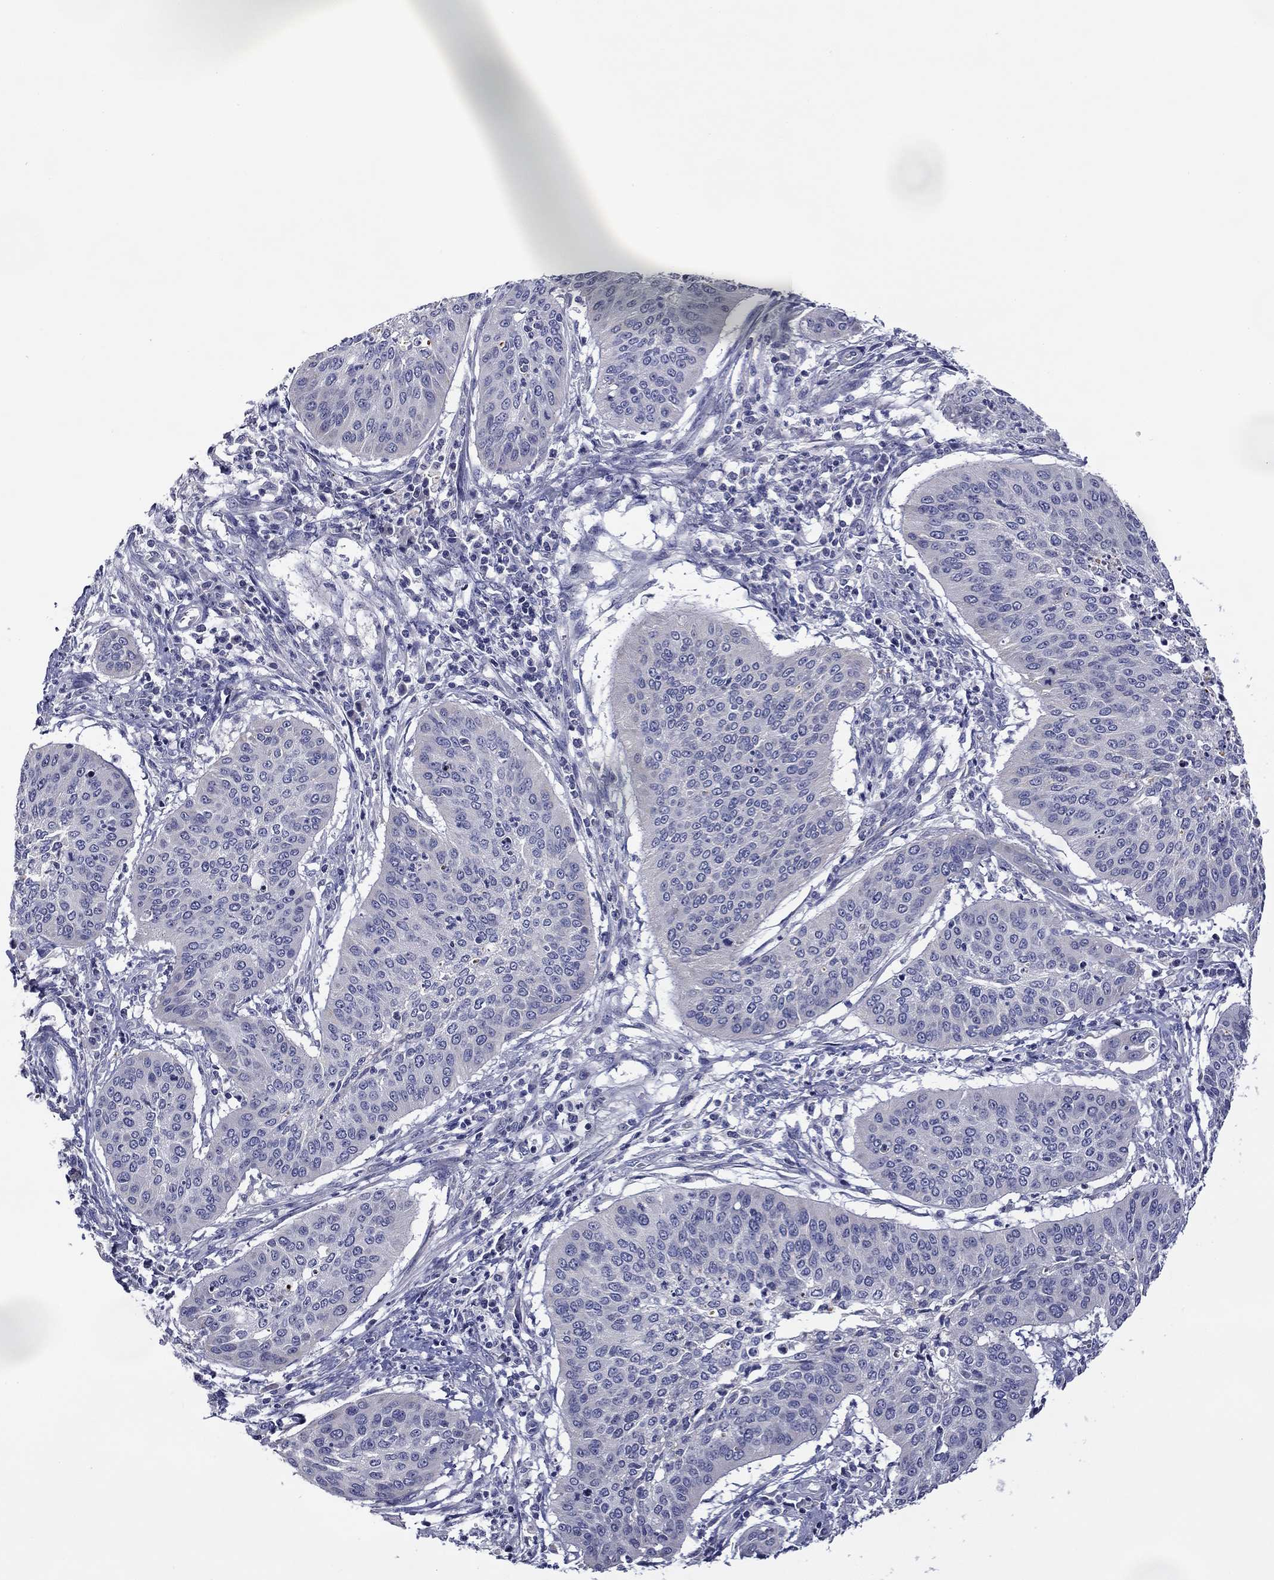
{"staining": {"intensity": "negative", "quantity": "none", "location": "none"}, "tissue": "cervical cancer", "cell_type": "Tumor cells", "image_type": "cancer", "snomed": [{"axis": "morphology", "description": "Normal tissue, NOS"}, {"axis": "morphology", "description": "Squamous cell carcinoma, NOS"}, {"axis": "topography", "description": "Cervix"}], "caption": "A high-resolution histopathology image shows immunohistochemistry staining of squamous cell carcinoma (cervical), which displays no significant expression in tumor cells.", "gene": "SPATA7", "patient": {"sex": "female", "age": 39}}